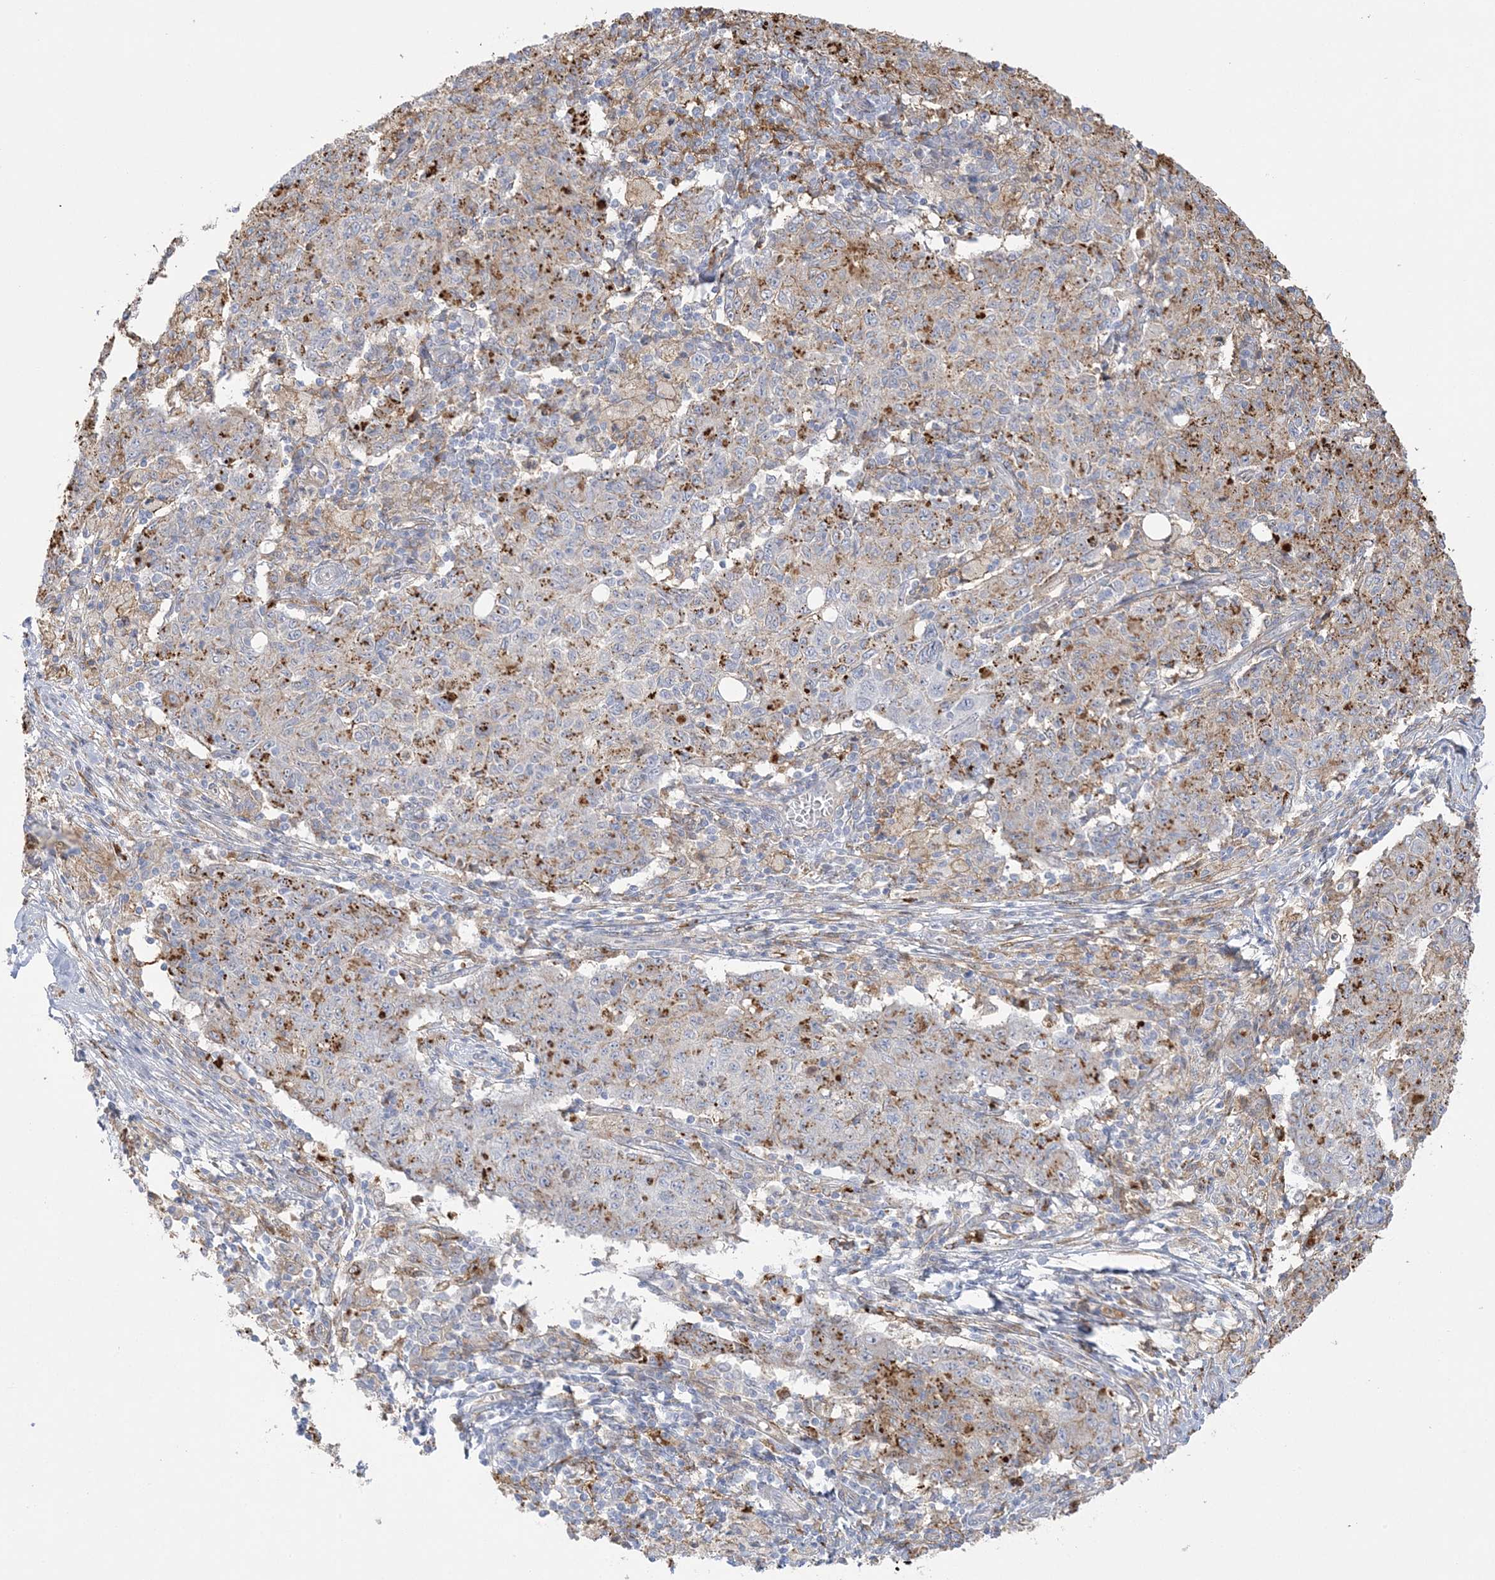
{"staining": {"intensity": "moderate", "quantity": "25%-75%", "location": "cytoplasmic/membranous"}, "tissue": "ovarian cancer", "cell_type": "Tumor cells", "image_type": "cancer", "snomed": [{"axis": "morphology", "description": "Carcinoma, endometroid"}, {"axis": "topography", "description": "Ovary"}], "caption": "A high-resolution photomicrograph shows immunohistochemistry (IHC) staining of ovarian endometroid carcinoma, which displays moderate cytoplasmic/membranous staining in approximately 25%-75% of tumor cells.", "gene": "HAAO", "patient": {"sex": "female", "age": 42}}